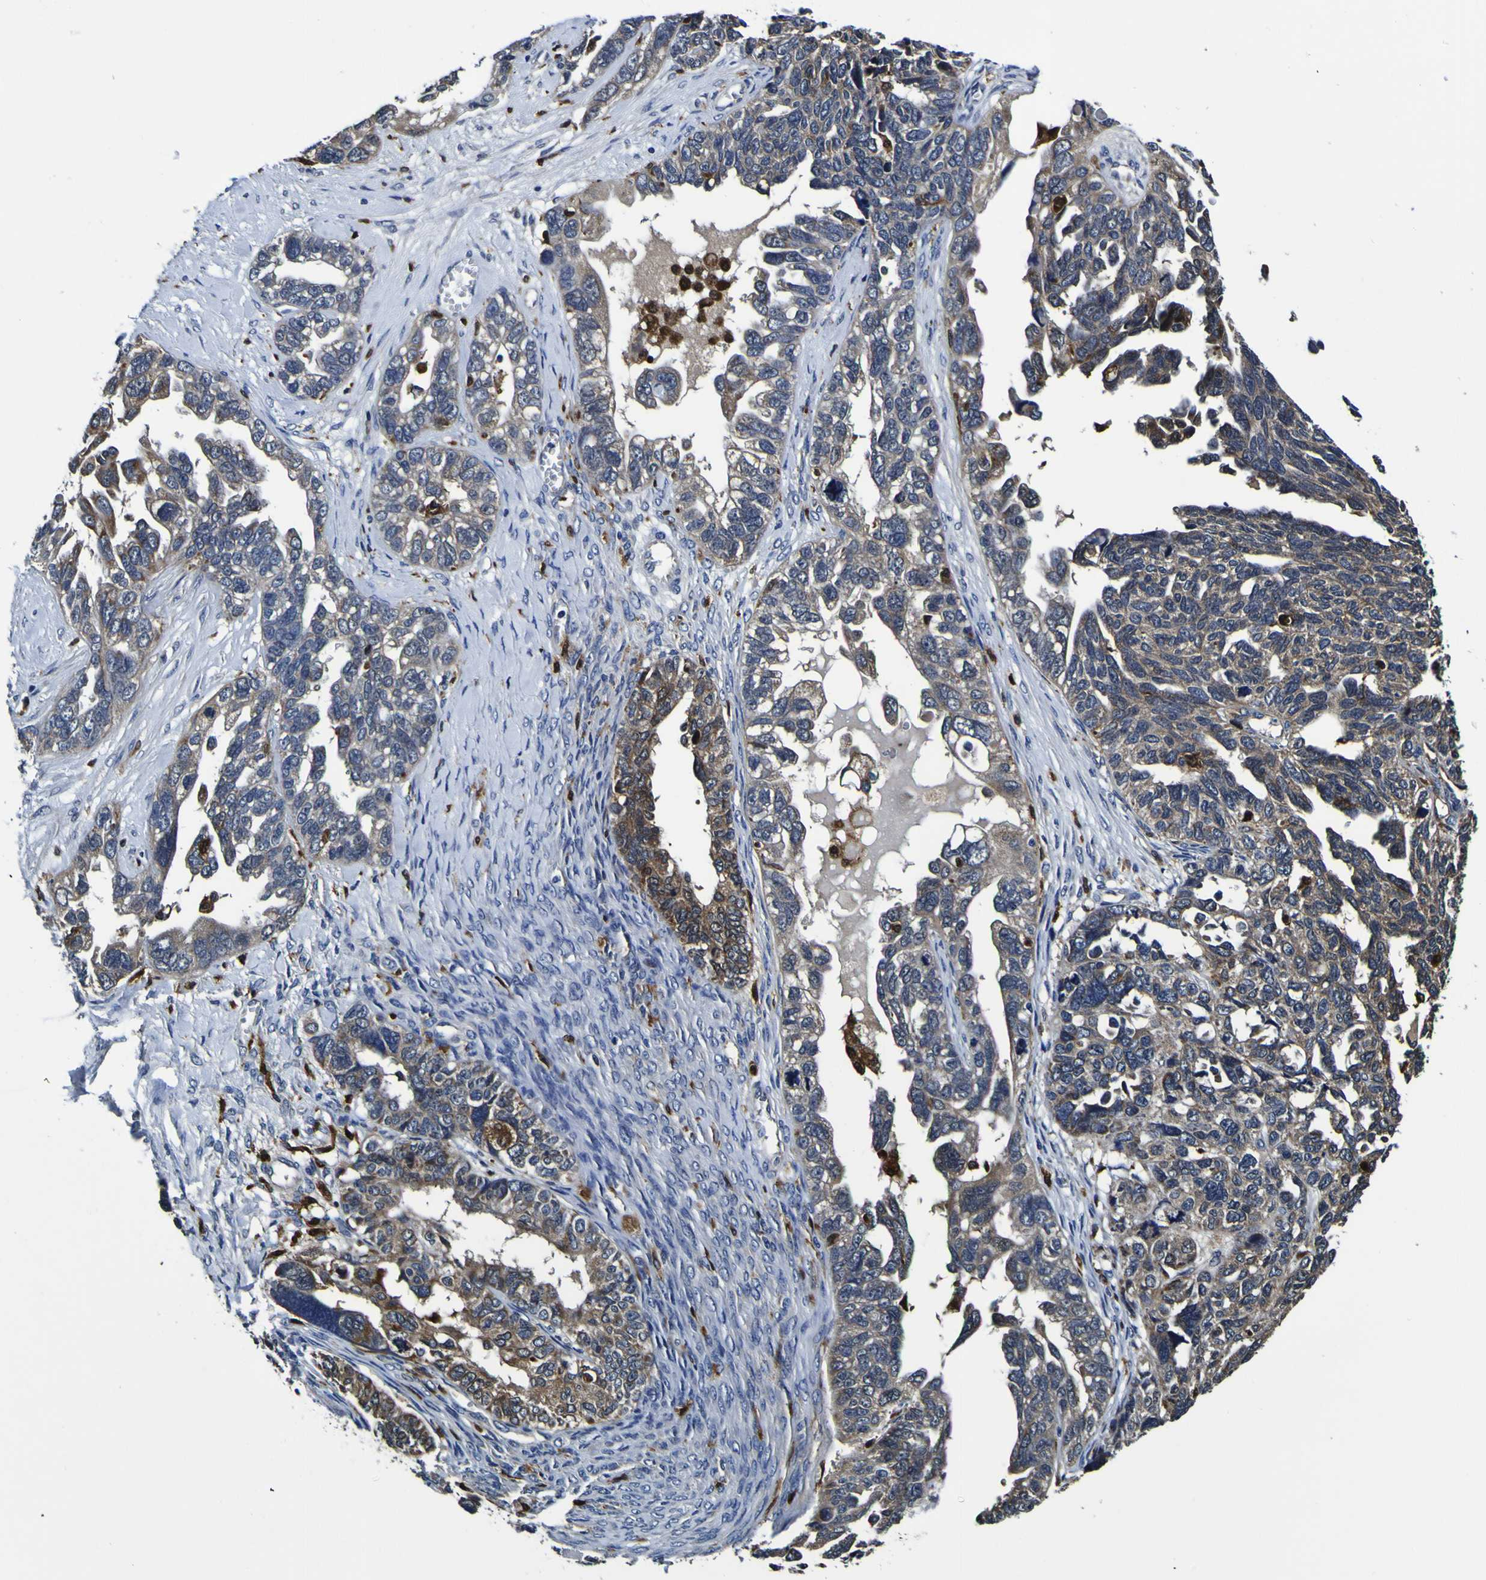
{"staining": {"intensity": "weak", "quantity": "25%-75%", "location": "cytoplasmic/membranous"}, "tissue": "ovarian cancer", "cell_type": "Tumor cells", "image_type": "cancer", "snomed": [{"axis": "morphology", "description": "Cystadenocarcinoma, serous, NOS"}, {"axis": "topography", "description": "Ovary"}], "caption": "Immunohistochemical staining of human ovarian cancer demonstrates weak cytoplasmic/membranous protein positivity in approximately 25%-75% of tumor cells.", "gene": "GPX1", "patient": {"sex": "female", "age": 79}}